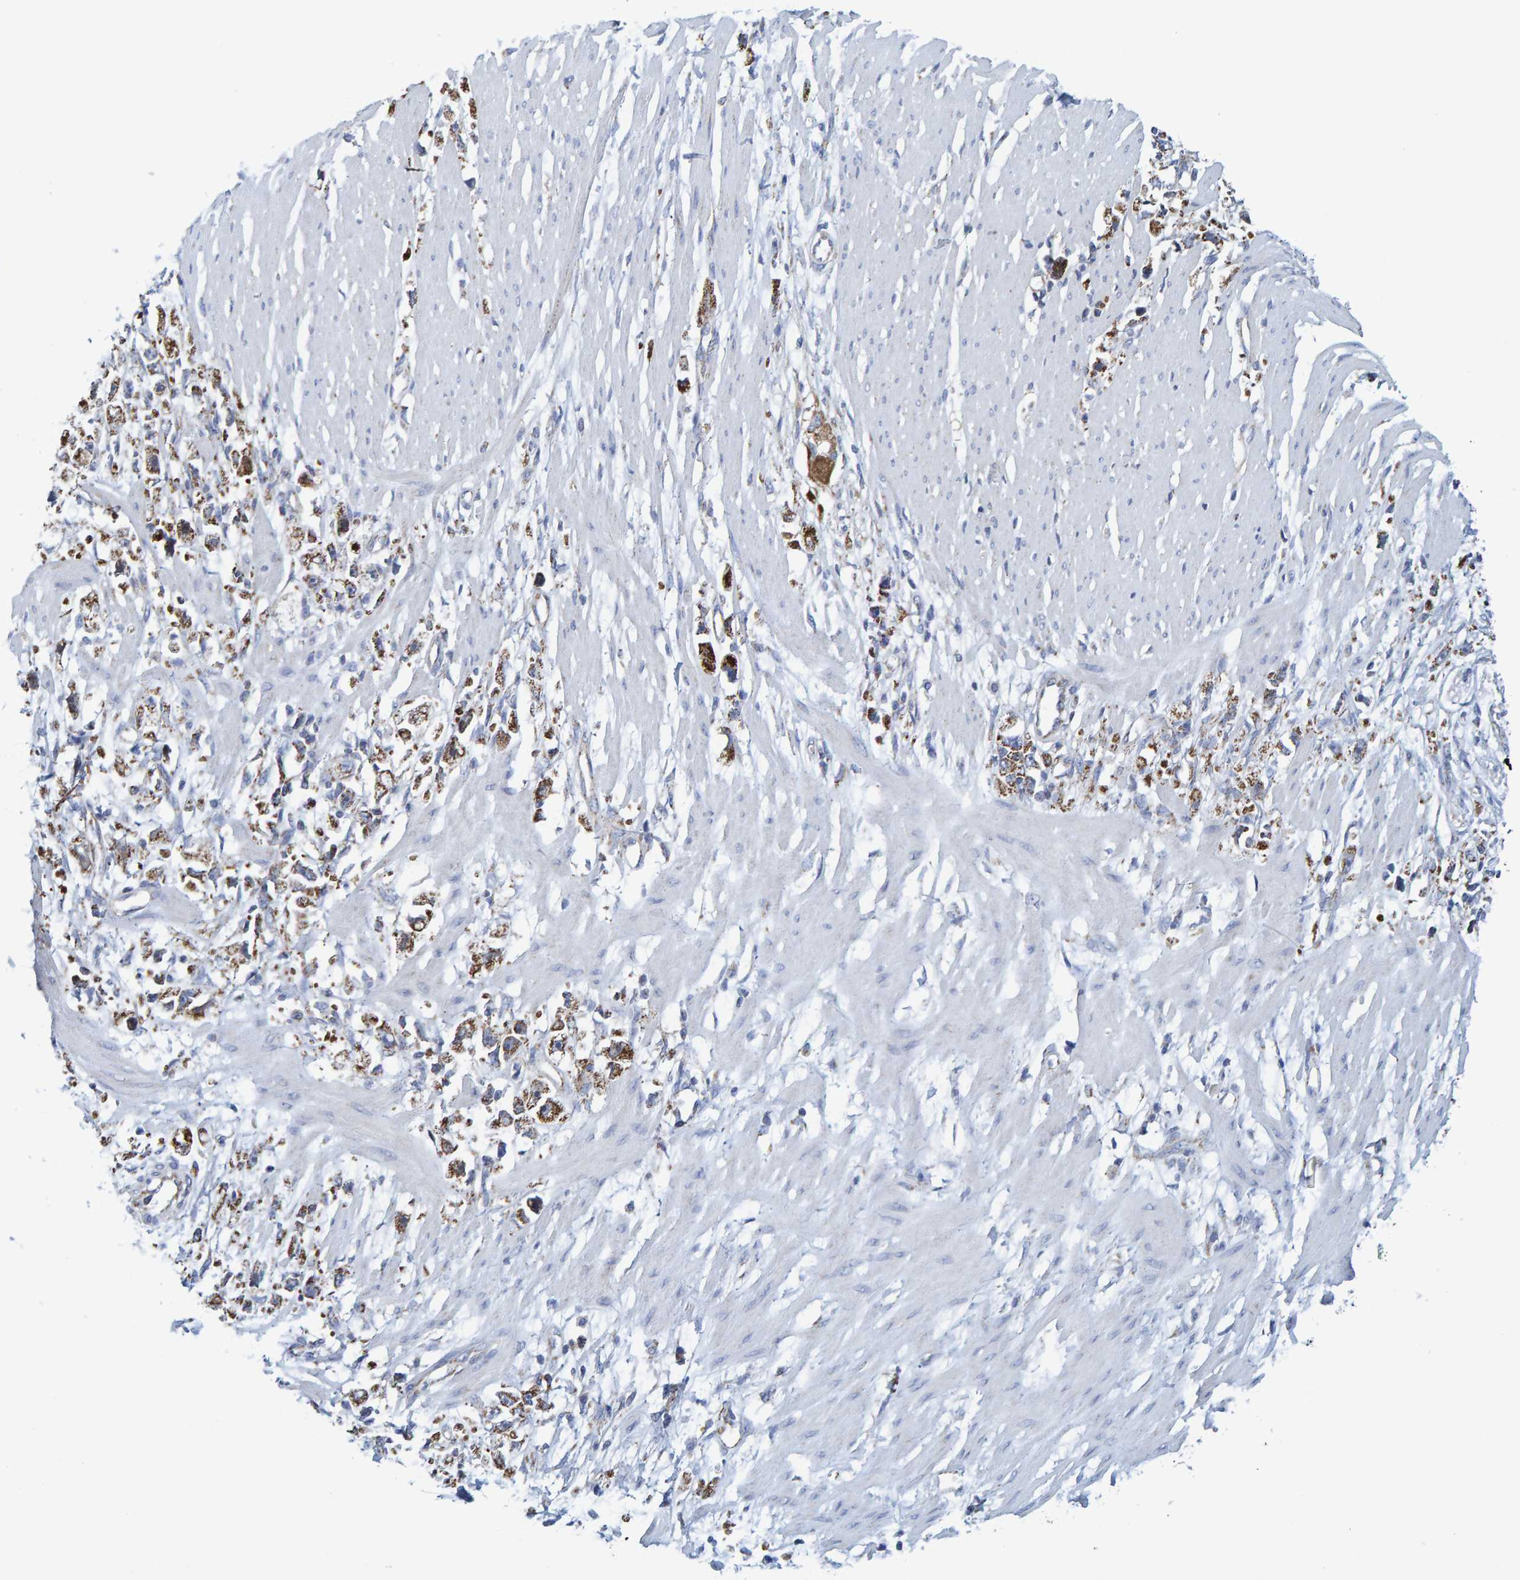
{"staining": {"intensity": "moderate", "quantity": ">75%", "location": "cytoplasmic/membranous"}, "tissue": "stomach cancer", "cell_type": "Tumor cells", "image_type": "cancer", "snomed": [{"axis": "morphology", "description": "Adenocarcinoma, NOS"}, {"axis": "topography", "description": "Stomach"}], "caption": "DAB immunohistochemical staining of stomach cancer (adenocarcinoma) reveals moderate cytoplasmic/membranous protein positivity in about >75% of tumor cells.", "gene": "MRPS7", "patient": {"sex": "female", "age": 59}}